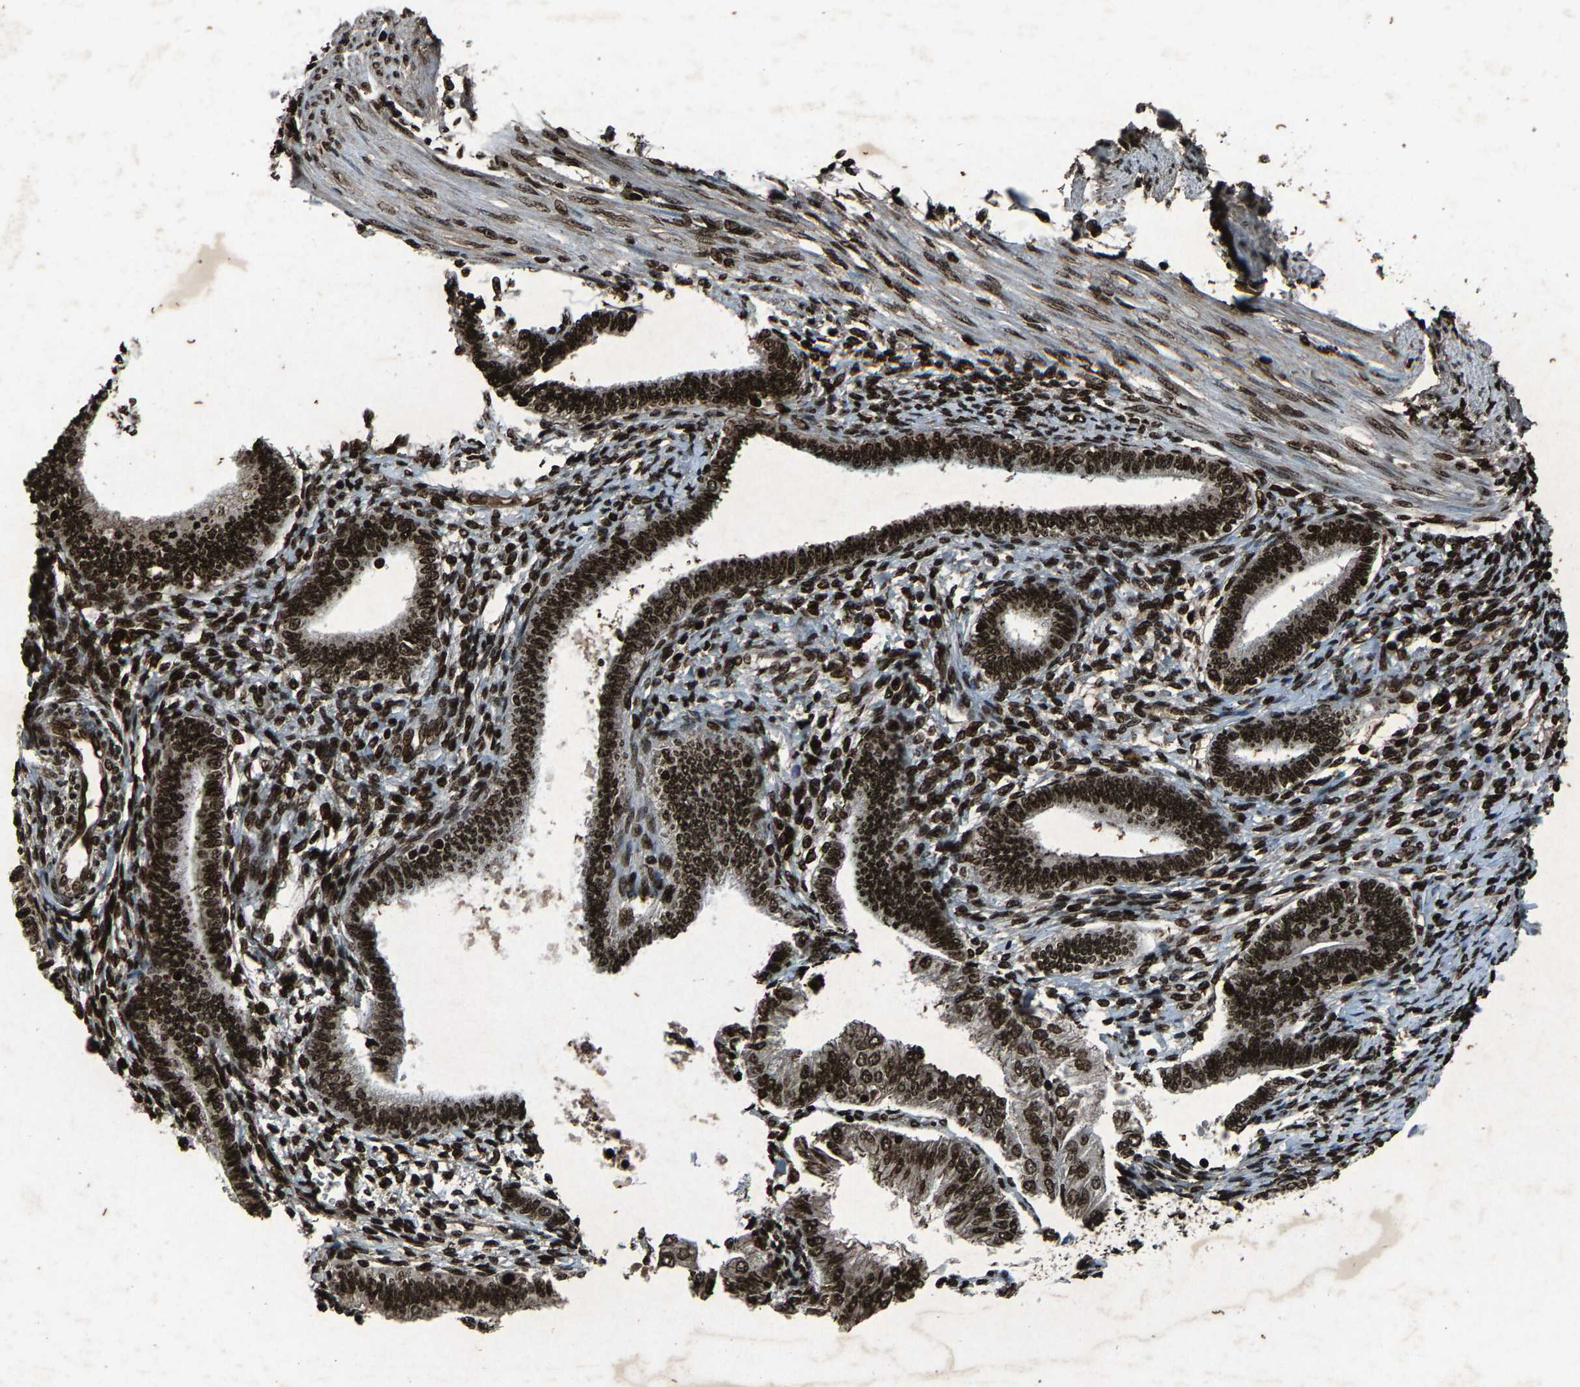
{"staining": {"intensity": "strong", "quantity": ">75%", "location": "nuclear"}, "tissue": "endometrial cancer", "cell_type": "Tumor cells", "image_type": "cancer", "snomed": [{"axis": "morphology", "description": "Adenocarcinoma, NOS"}, {"axis": "topography", "description": "Endometrium"}], "caption": "Protein staining of adenocarcinoma (endometrial) tissue reveals strong nuclear staining in about >75% of tumor cells. Ihc stains the protein in brown and the nuclei are stained blue.", "gene": "H4C1", "patient": {"sex": "female", "age": 53}}